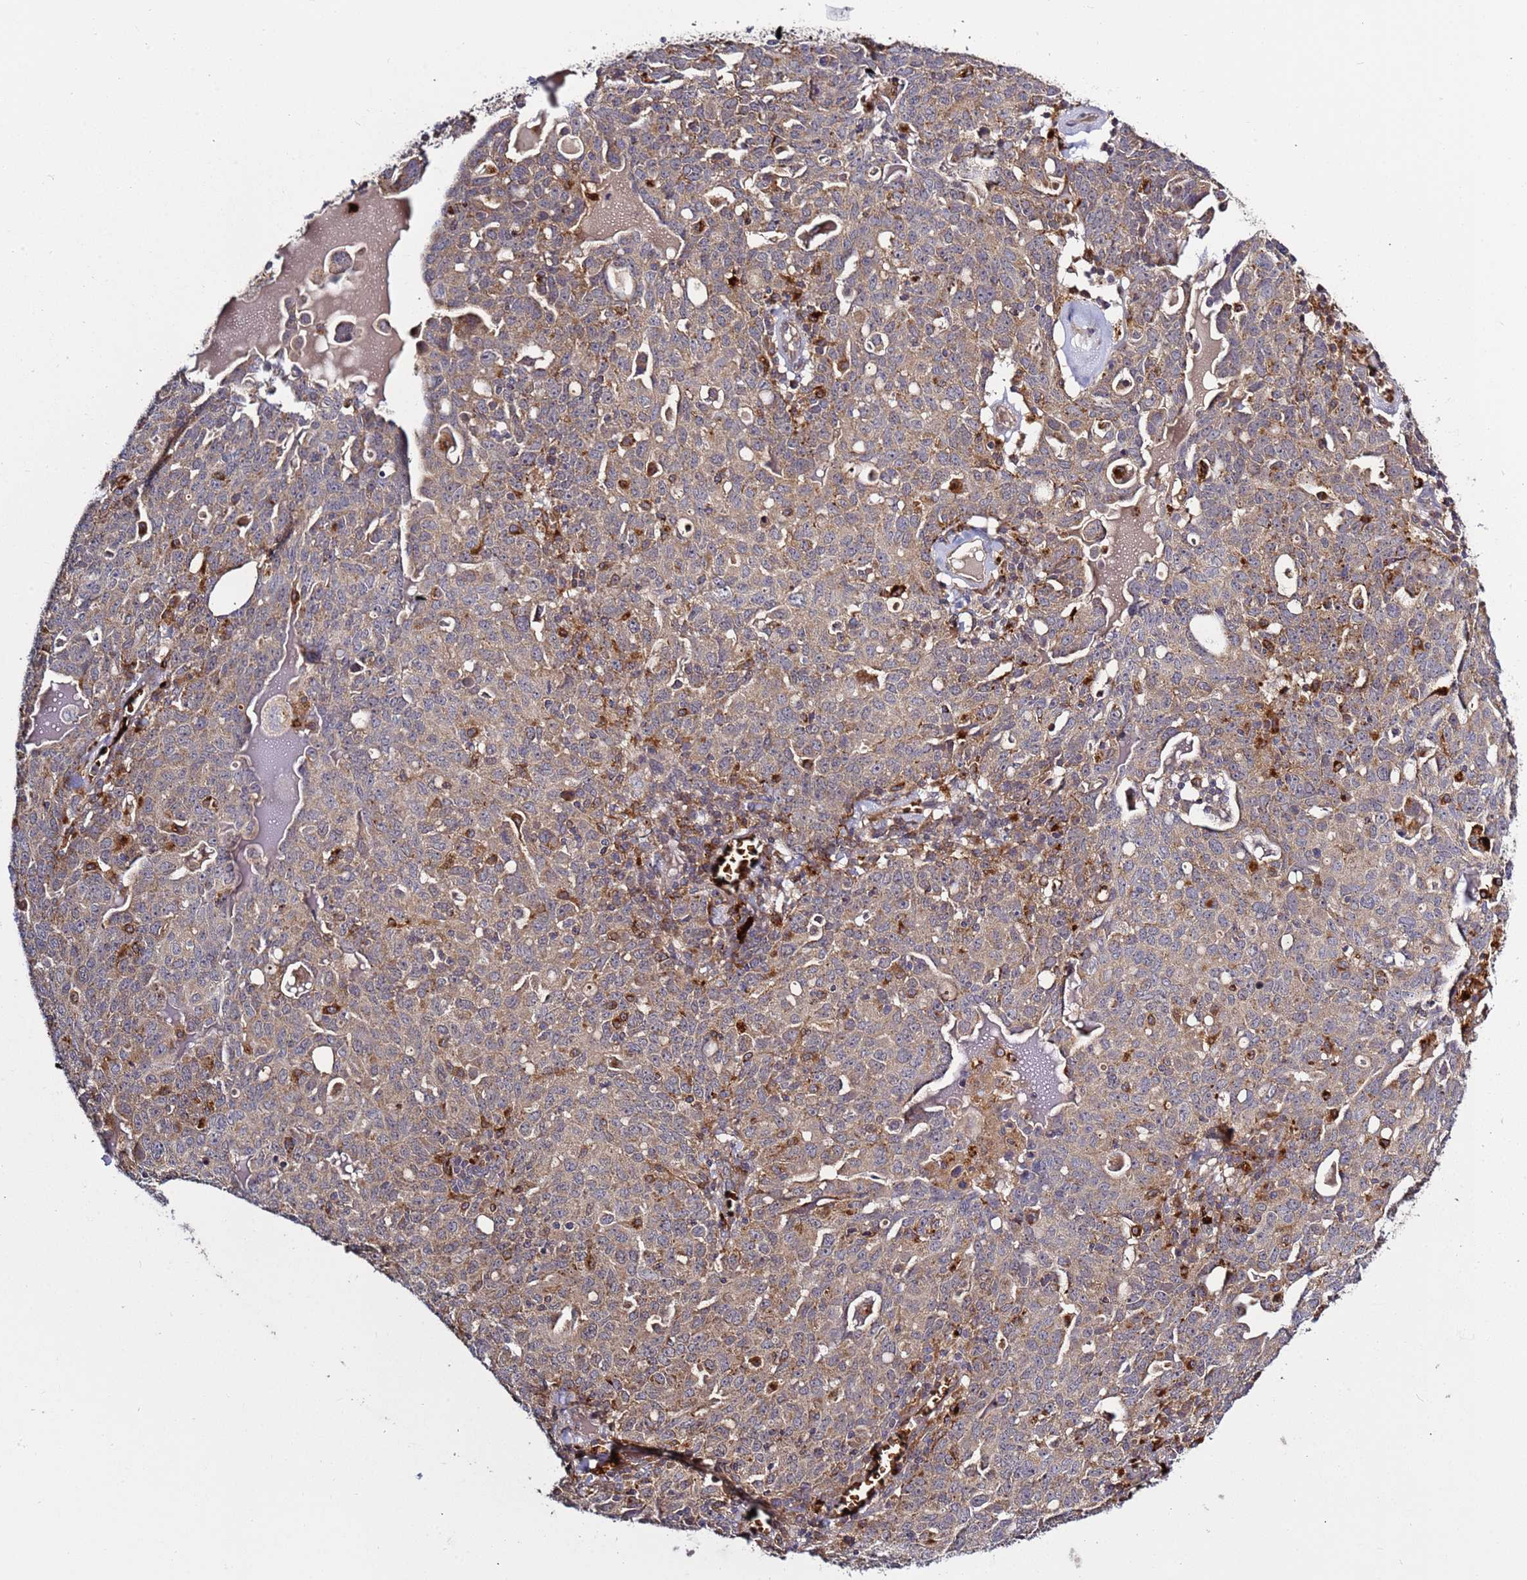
{"staining": {"intensity": "weak", "quantity": ">75%", "location": "cytoplasmic/membranous"}, "tissue": "ovarian cancer", "cell_type": "Tumor cells", "image_type": "cancer", "snomed": [{"axis": "morphology", "description": "Carcinoma, endometroid"}, {"axis": "topography", "description": "Ovary"}], "caption": "Ovarian cancer (endometroid carcinoma) stained with a brown dye displays weak cytoplasmic/membranous positive positivity in approximately >75% of tumor cells.", "gene": "VPS36", "patient": {"sex": "female", "age": 62}}